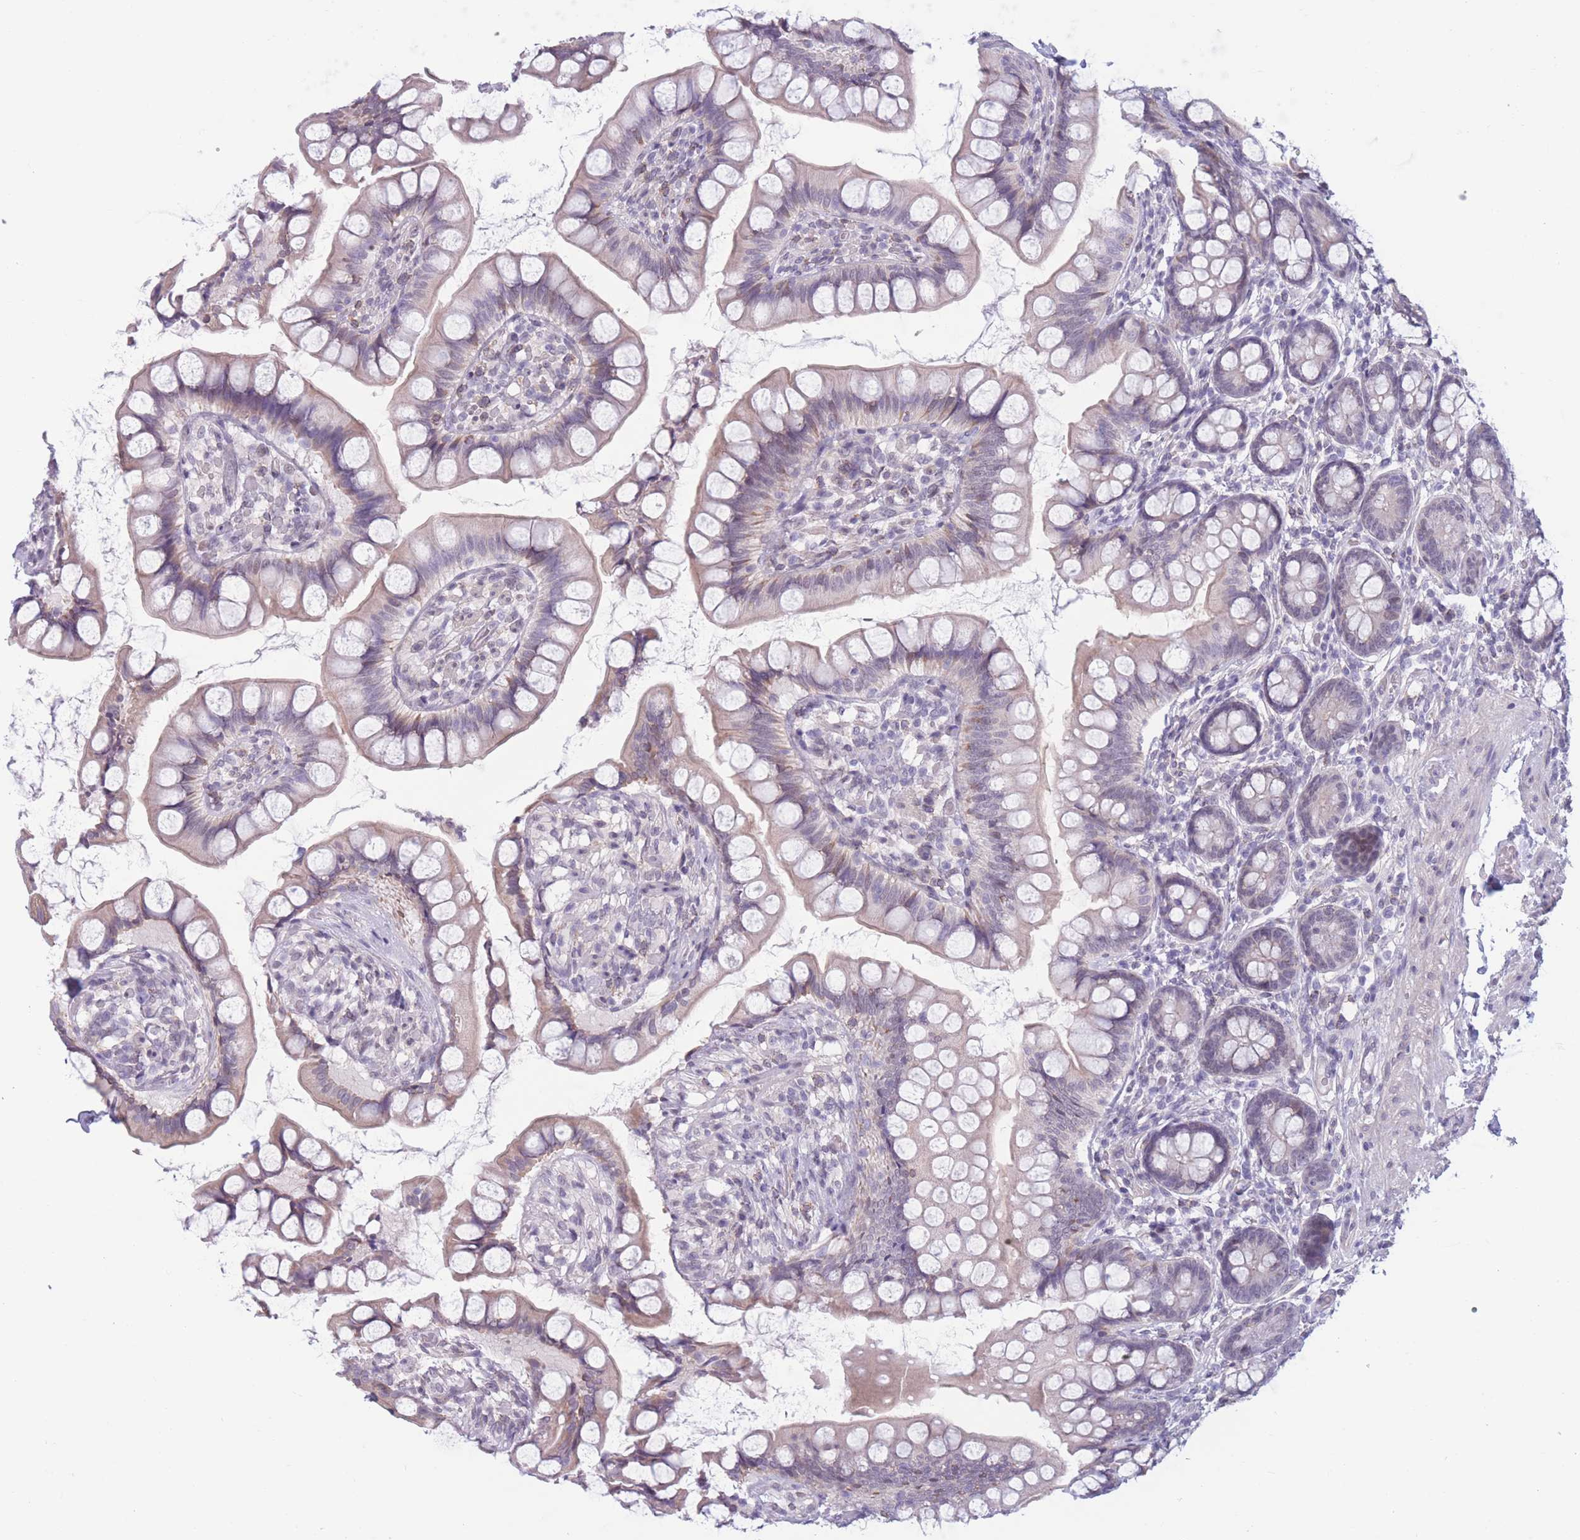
{"staining": {"intensity": "weak", "quantity": "<25%", "location": "cytoplasmic/membranous"}, "tissue": "small intestine", "cell_type": "Glandular cells", "image_type": "normal", "snomed": [{"axis": "morphology", "description": "Normal tissue, NOS"}, {"axis": "topography", "description": "Small intestine"}], "caption": "An image of small intestine stained for a protein demonstrates no brown staining in glandular cells.", "gene": "PODXL", "patient": {"sex": "male", "age": 70}}